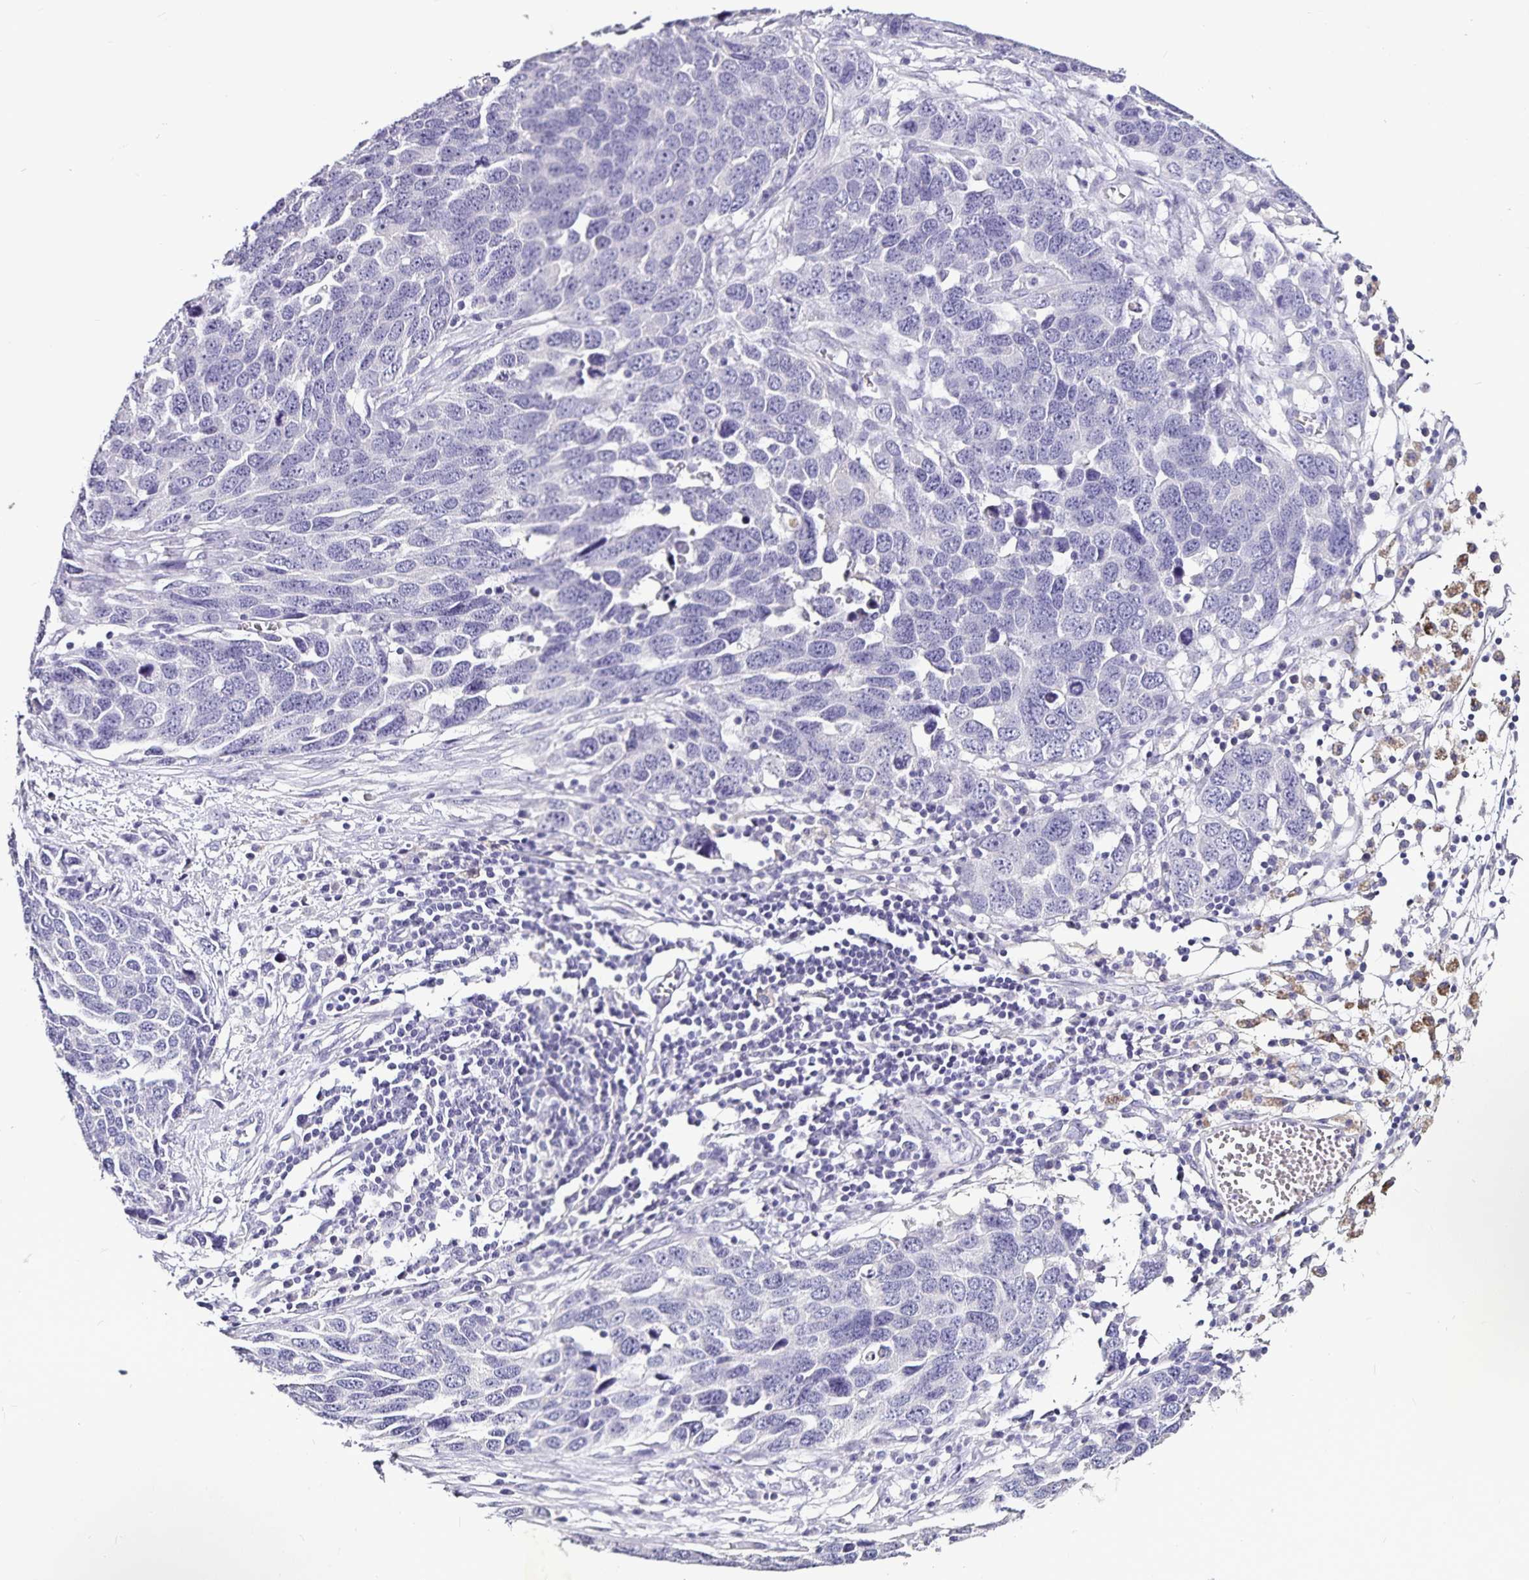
{"staining": {"intensity": "negative", "quantity": "none", "location": "none"}, "tissue": "ovarian cancer", "cell_type": "Tumor cells", "image_type": "cancer", "snomed": [{"axis": "morphology", "description": "Cystadenocarcinoma, serous, NOS"}, {"axis": "topography", "description": "Ovary"}], "caption": "There is no significant expression in tumor cells of ovarian cancer.", "gene": "CA12", "patient": {"sex": "female", "age": 76}}